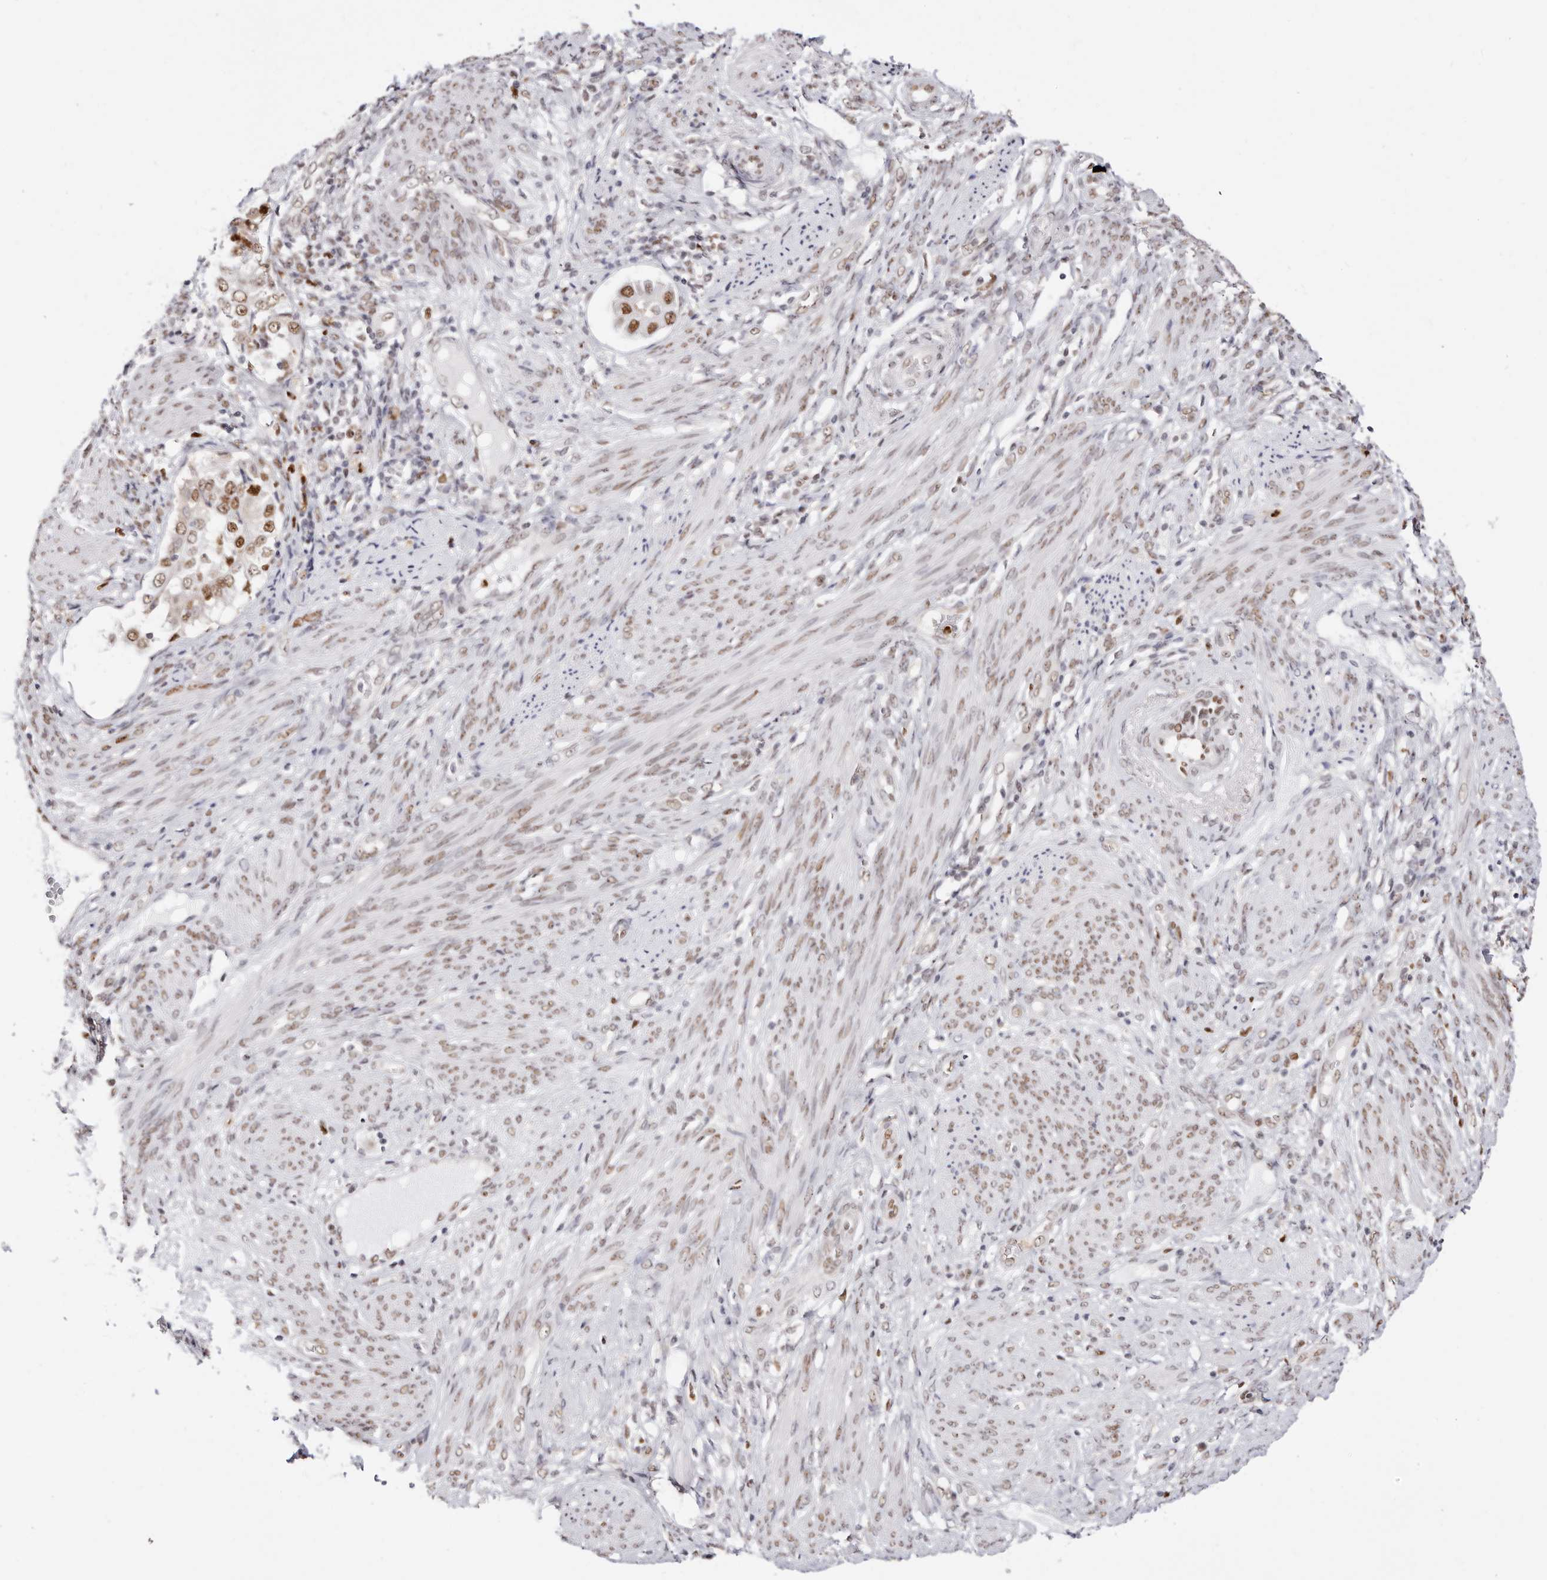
{"staining": {"intensity": "moderate", "quantity": ">75%", "location": "cytoplasmic/membranous"}, "tissue": "endometrial cancer", "cell_type": "Tumor cells", "image_type": "cancer", "snomed": [{"axis": "morphology", "description": "Adenocarcinoma, NOS"}, {"axis": "topography", "description": "Endometrium"}], "caption": "An immunohistochemistry histopathology image of tumor tissue is shown. Protein staining in brown shows moderate cytoplasmic/membranous positivity in endometrial cancer (adenocarcinoma) within tumor cells.", "gene": "TKT", "patient": {"sex": "female", "age": 85}}